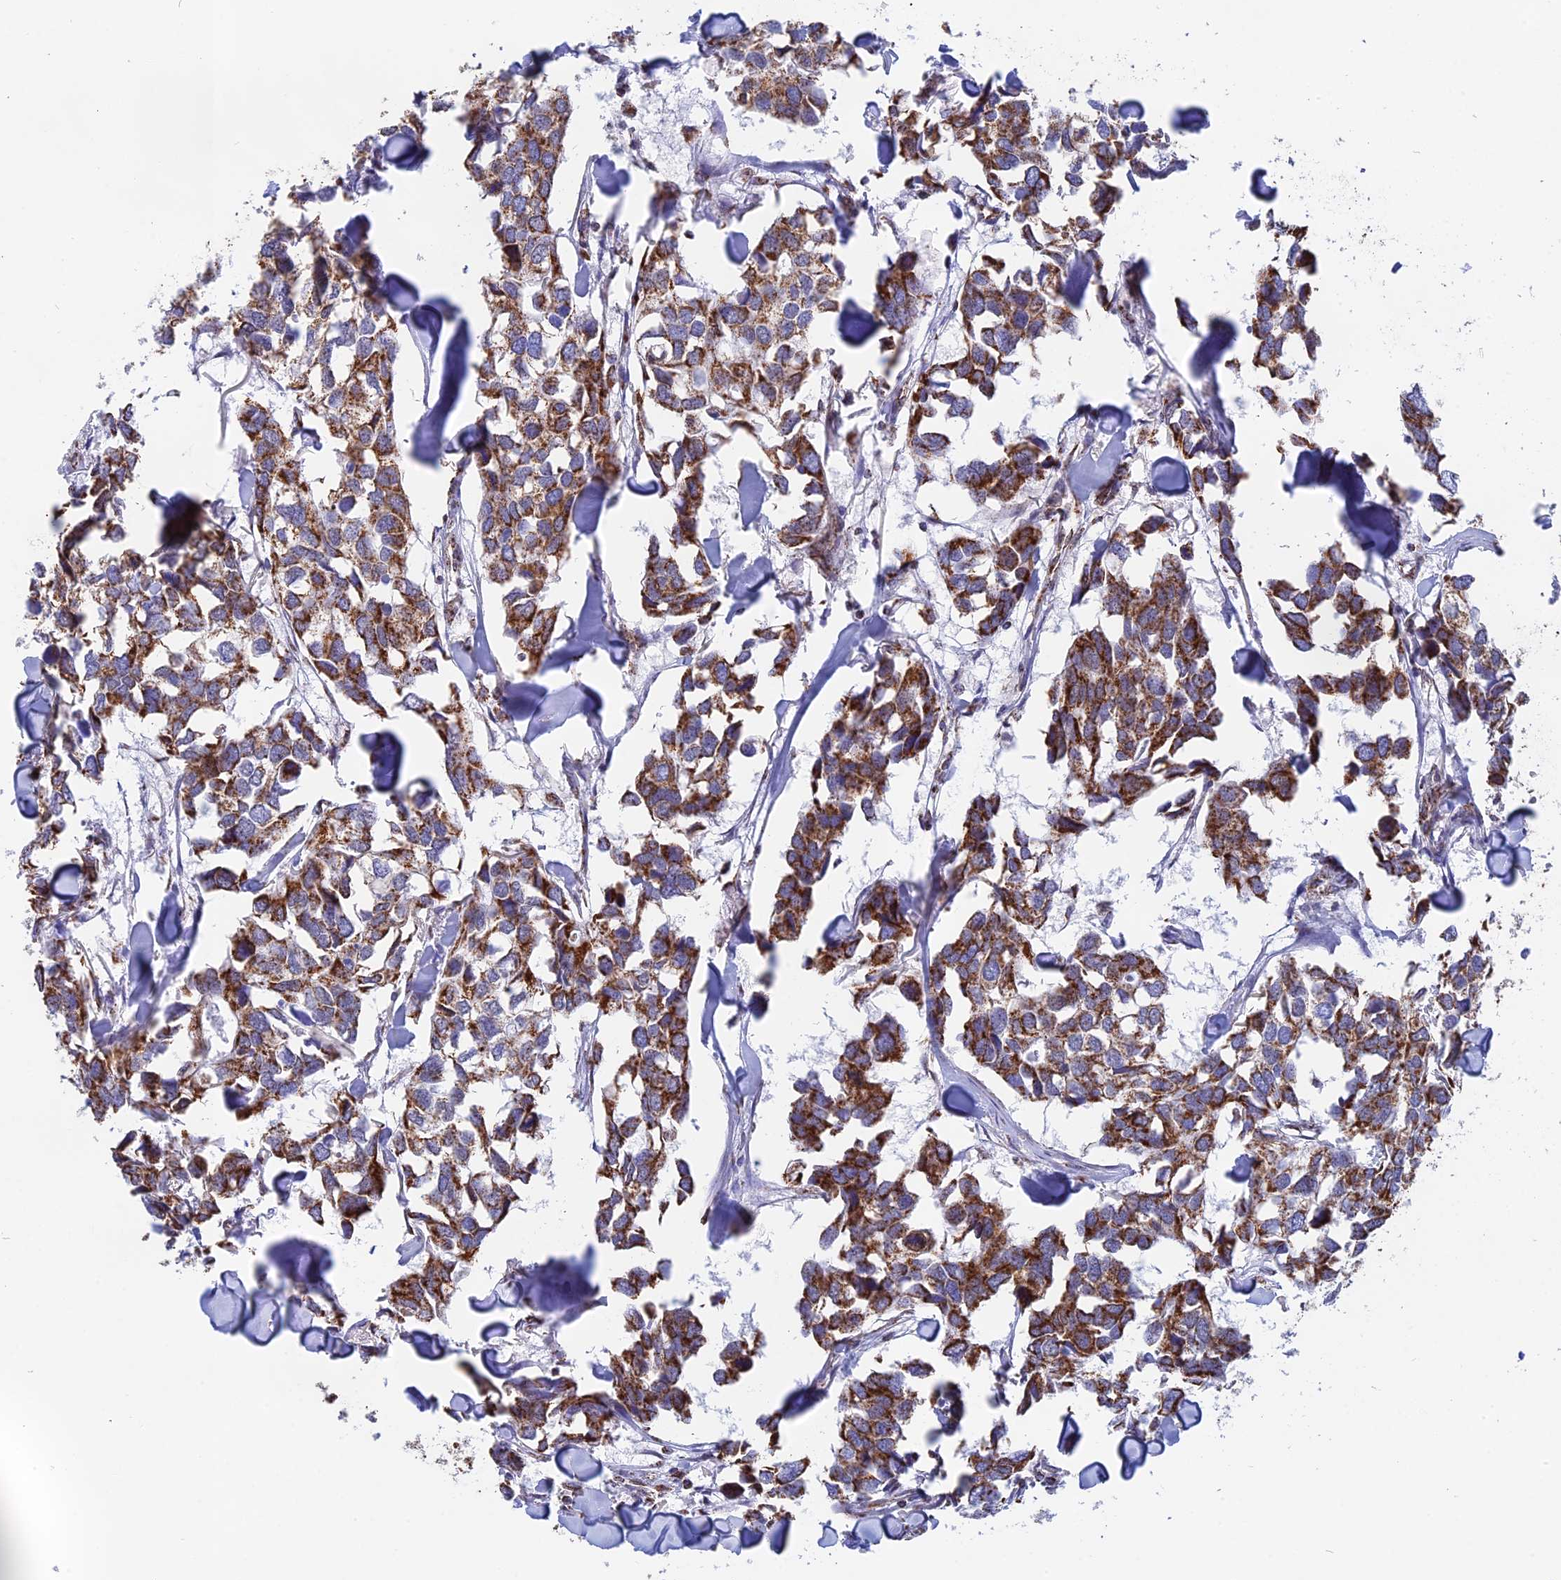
{"staining": {"intensity": "strong", "quantity": ">75%", "location": "cytoplasmic/membranous"}, "tissue": "breast cancer", "cell_type": "Tumor cells", "image_type": "cancer", "snomed": [{"axis": "morphology", "description": "Duct carcinoma"}, {"axis": "topography", "description": "Breast"}], "caption": "This is a micrograph of immunohistochemistry (IHC) staining of breast infiltrating ductal carcinoma, which shows strong expression in the cytoplasmic/membranous of tumor cells.", "gene": "CDC16", "patient": {"sex": "female", "age": 83}}